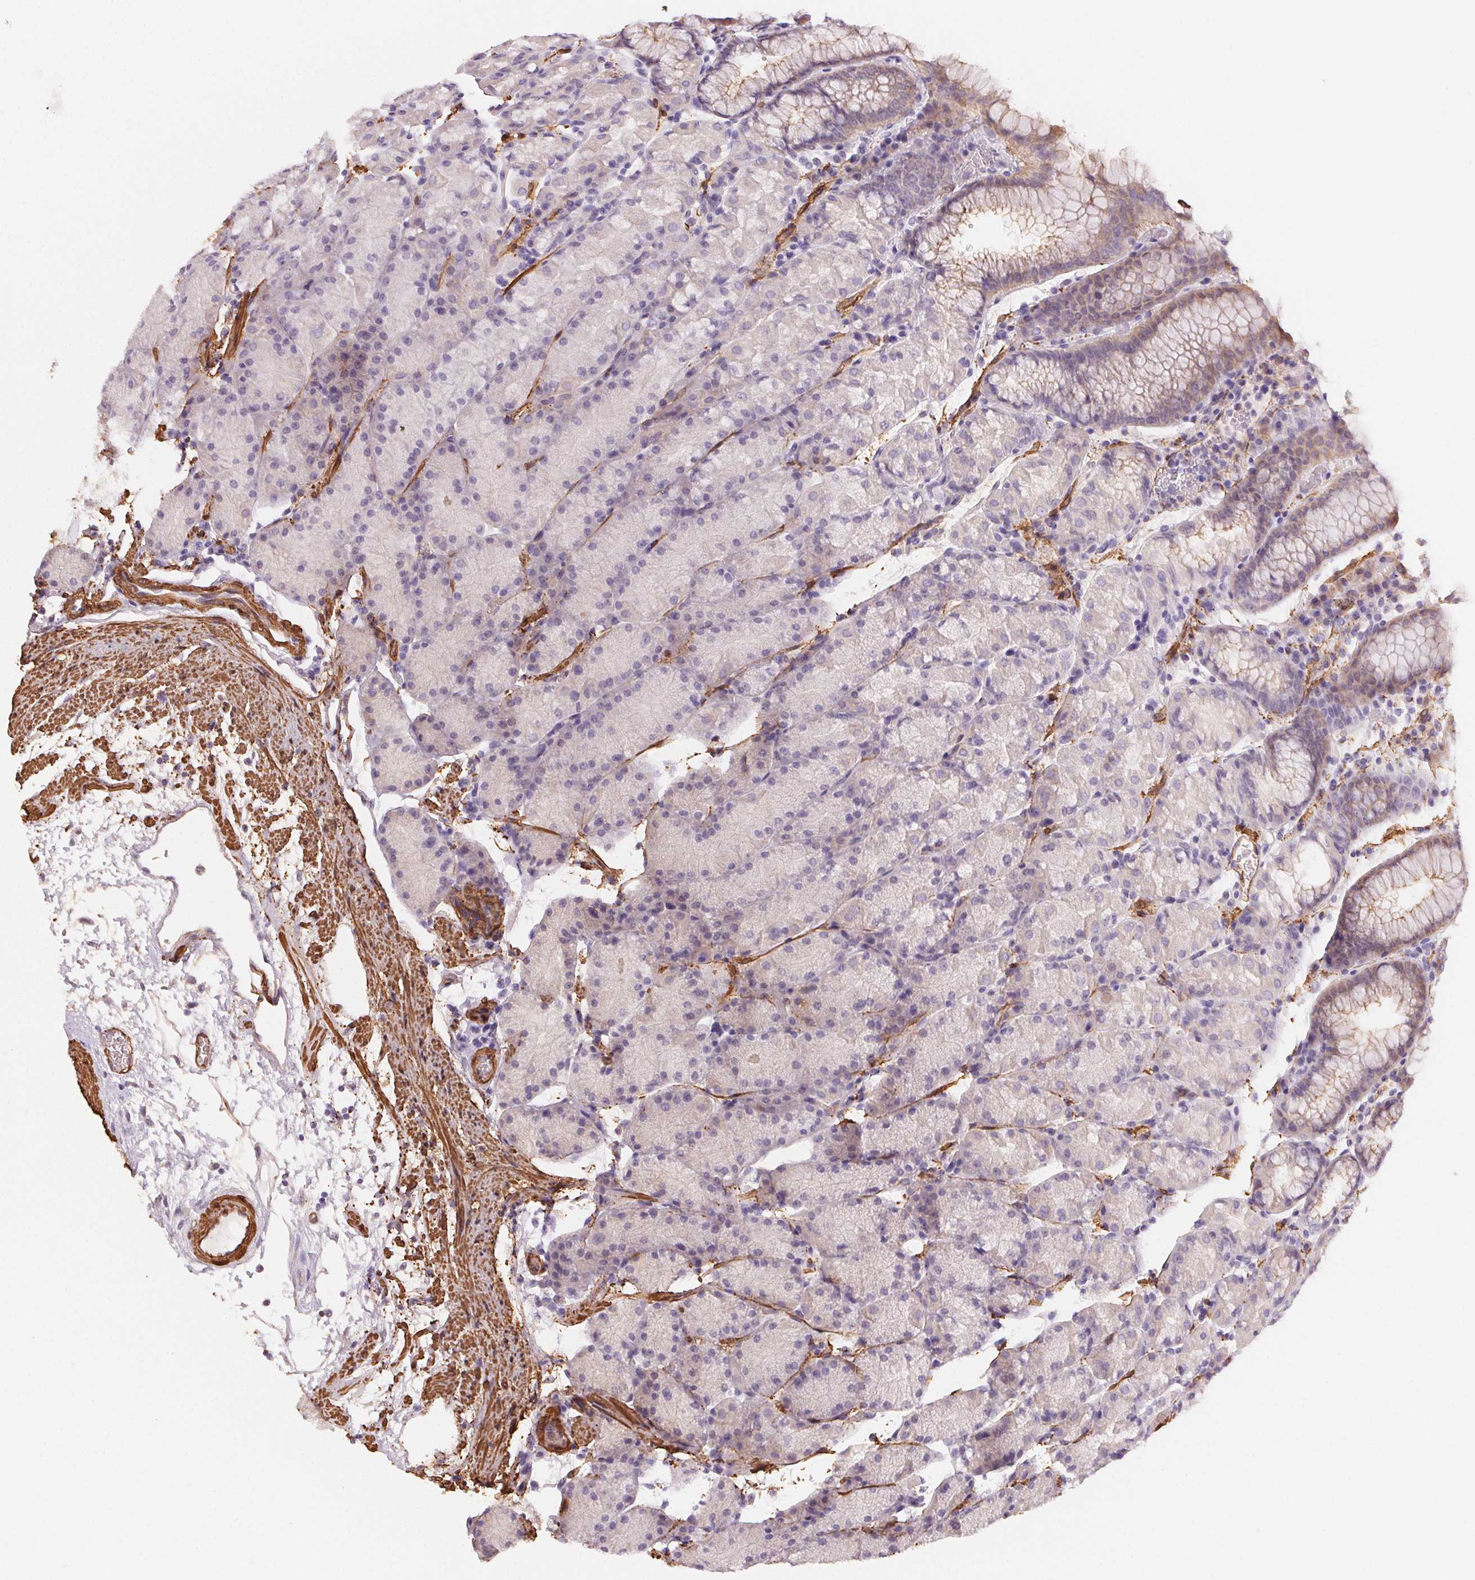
{"staining": {"intensity": "moderate", "quantity": "<25%", "location": "cytoplasmic/membranous"}, "tissue": "stomach", "cell_type": "Glandular cells", "image_type": "normal", "snomed": [{"axis": "morphology", "description": "Normal tissue, NOS"}, {"axis": "topography", "description": "Stomach, upper"}, {"axis": "topography", "description": "Stomach"}], "caption": "The micrograph demonstrates staining of unremarkable stomach, revealing moderate cytoplasmic/membranous protein expression (brown color) within glandular cells.", "gene": "GPX8", "patient": {"sex": "male", "age": 76}}